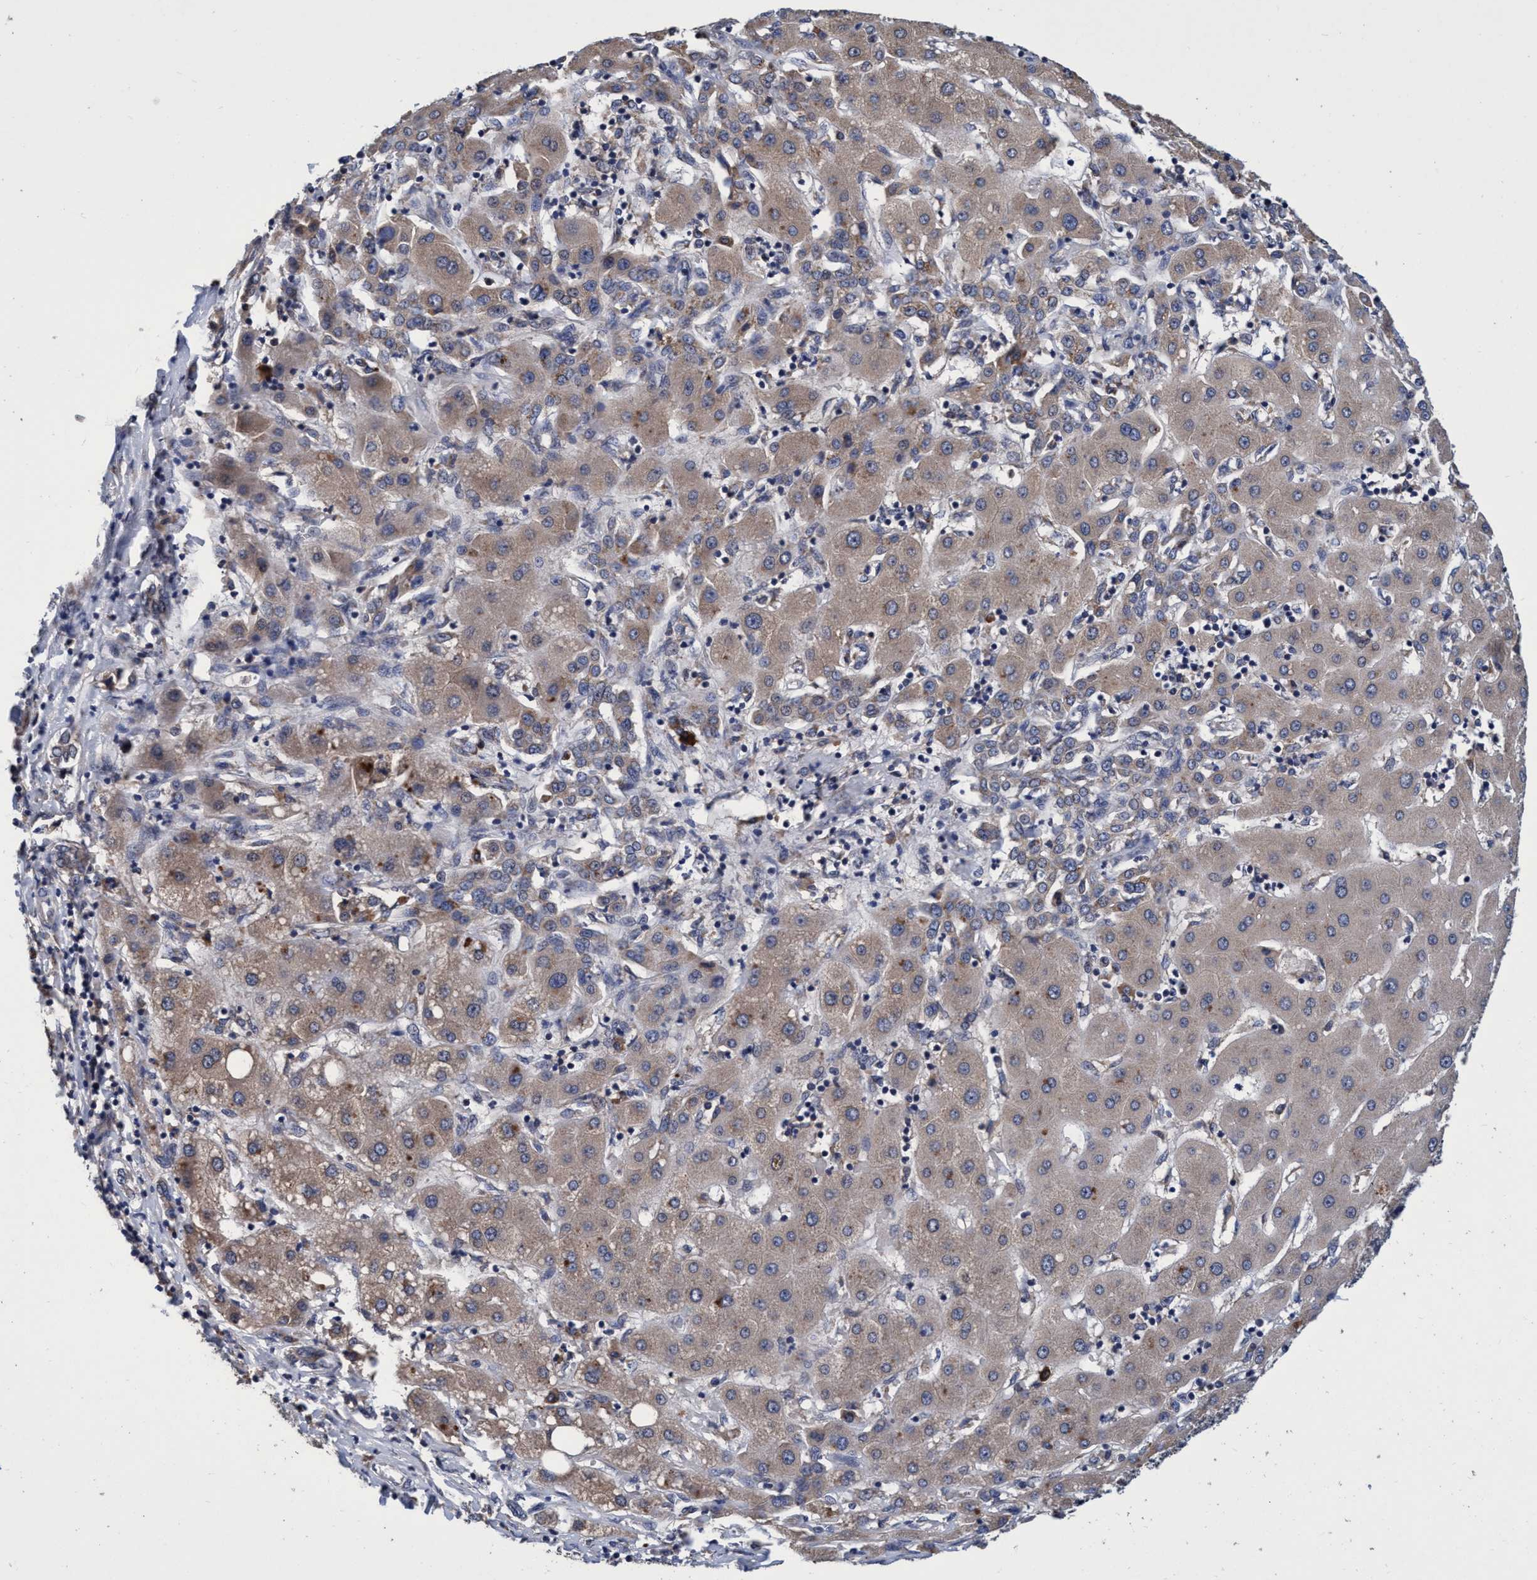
{"staining": {"intensity": "weak", "quantity": ">75%", "location": "cytoplasmic/membranous"}, "tissue": "liver cancer", "cell_type": "Tumor cells", "image_type": "cancer", "snomed": [{"axis": "morphology", "description": "Carcinoma, Hepatocellular, NOS"}, {"axis": "topography", "description": "Liver"}], "caption": "A low amount of weak cytoplasmic/membranous positivity is identified in about >75% of tumor cells in liver cancer tissue.", "gene": "CALCOCO2", "patient": {"sex": "male", "age": 65}}